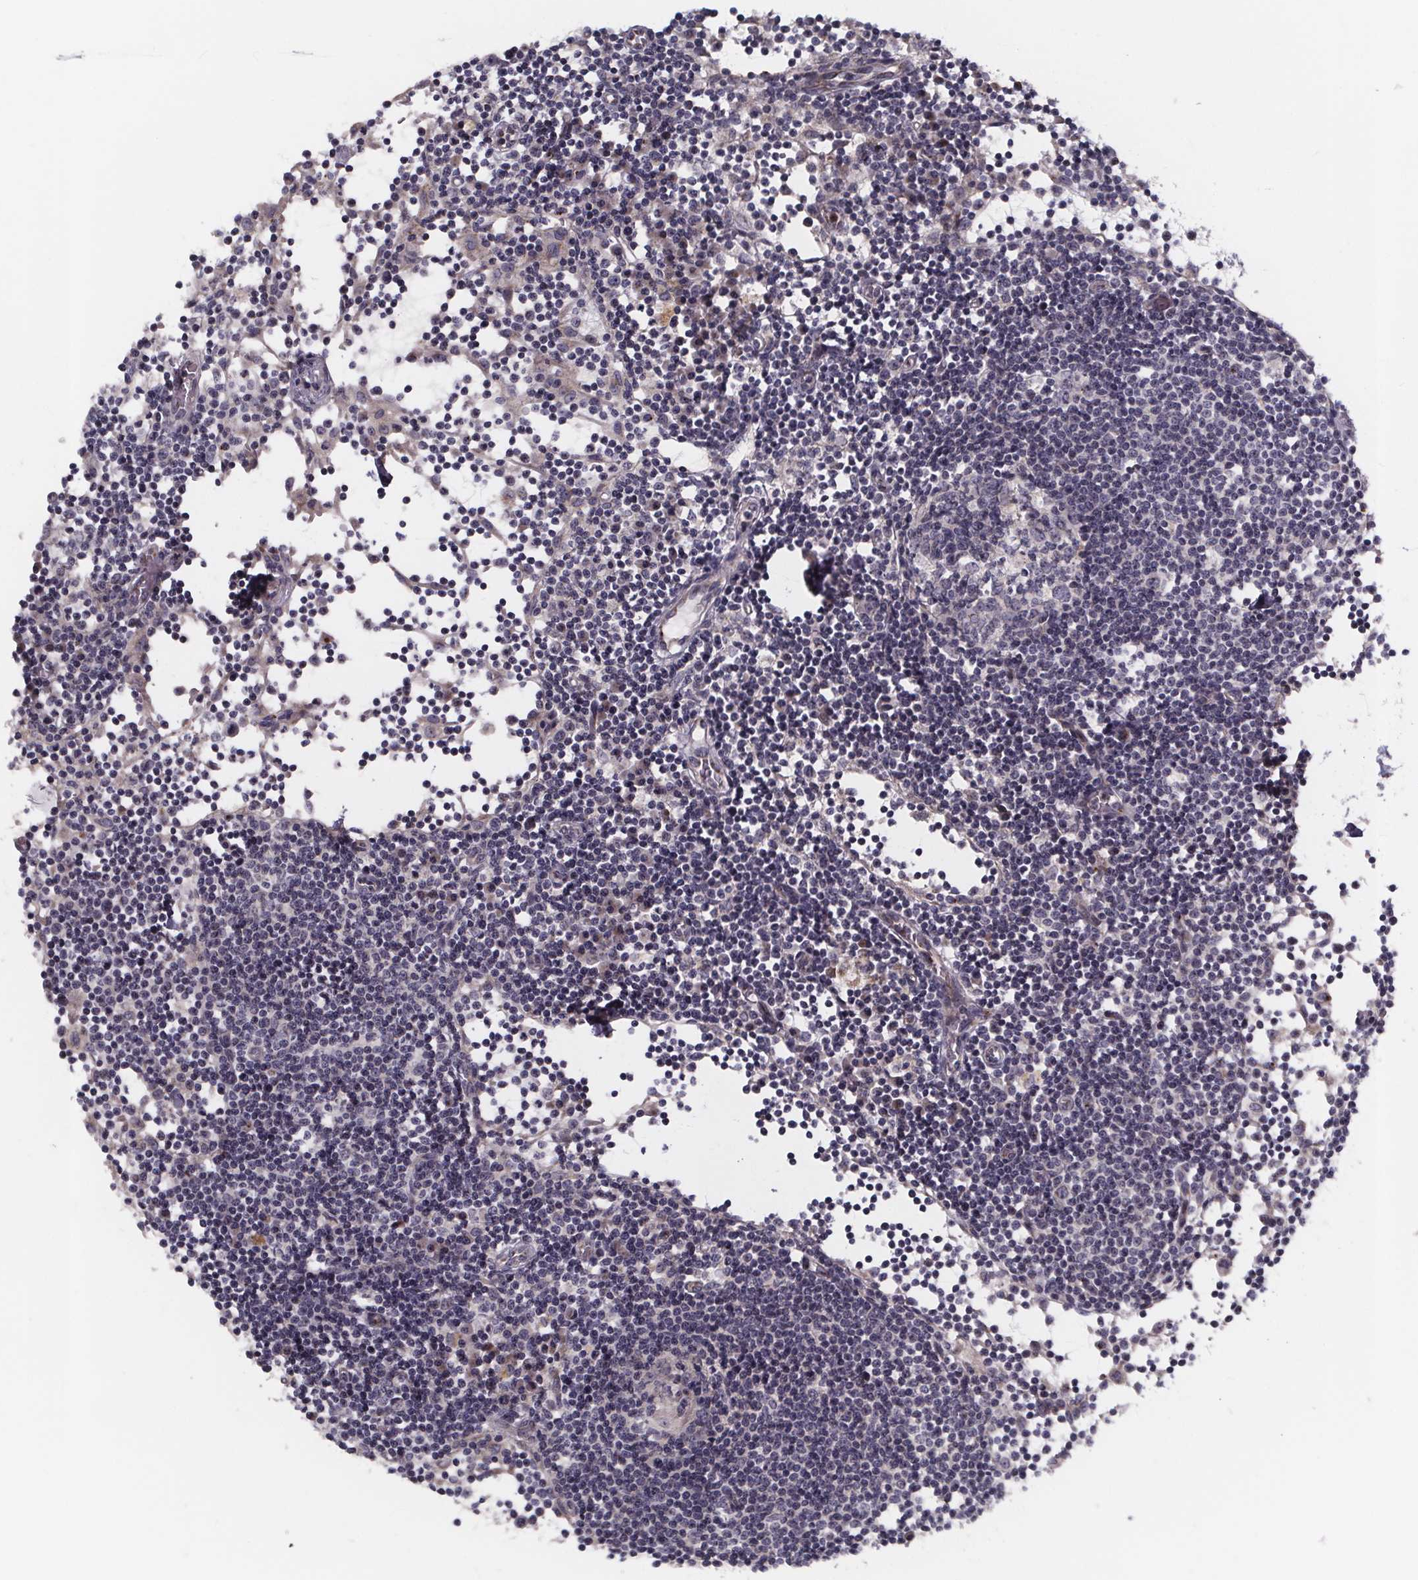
{"staining": {"intensity": "negative", "quantity": "none", "location": "none"}, "tissue": "lymph node", "cell_type": "Germinal center cells", "image_type": "normal", "snomed": [{"axis": "morphology", "description": "Normal tissue, NOS"}, {"axis": "topography", "description": "Lymph node"}], "caption": "Micrograph shows no significant protein positivity in germinal center cells of benign lymph node.", "gene": "NDST1", "patient": {"sex": "female", "age": 72}}